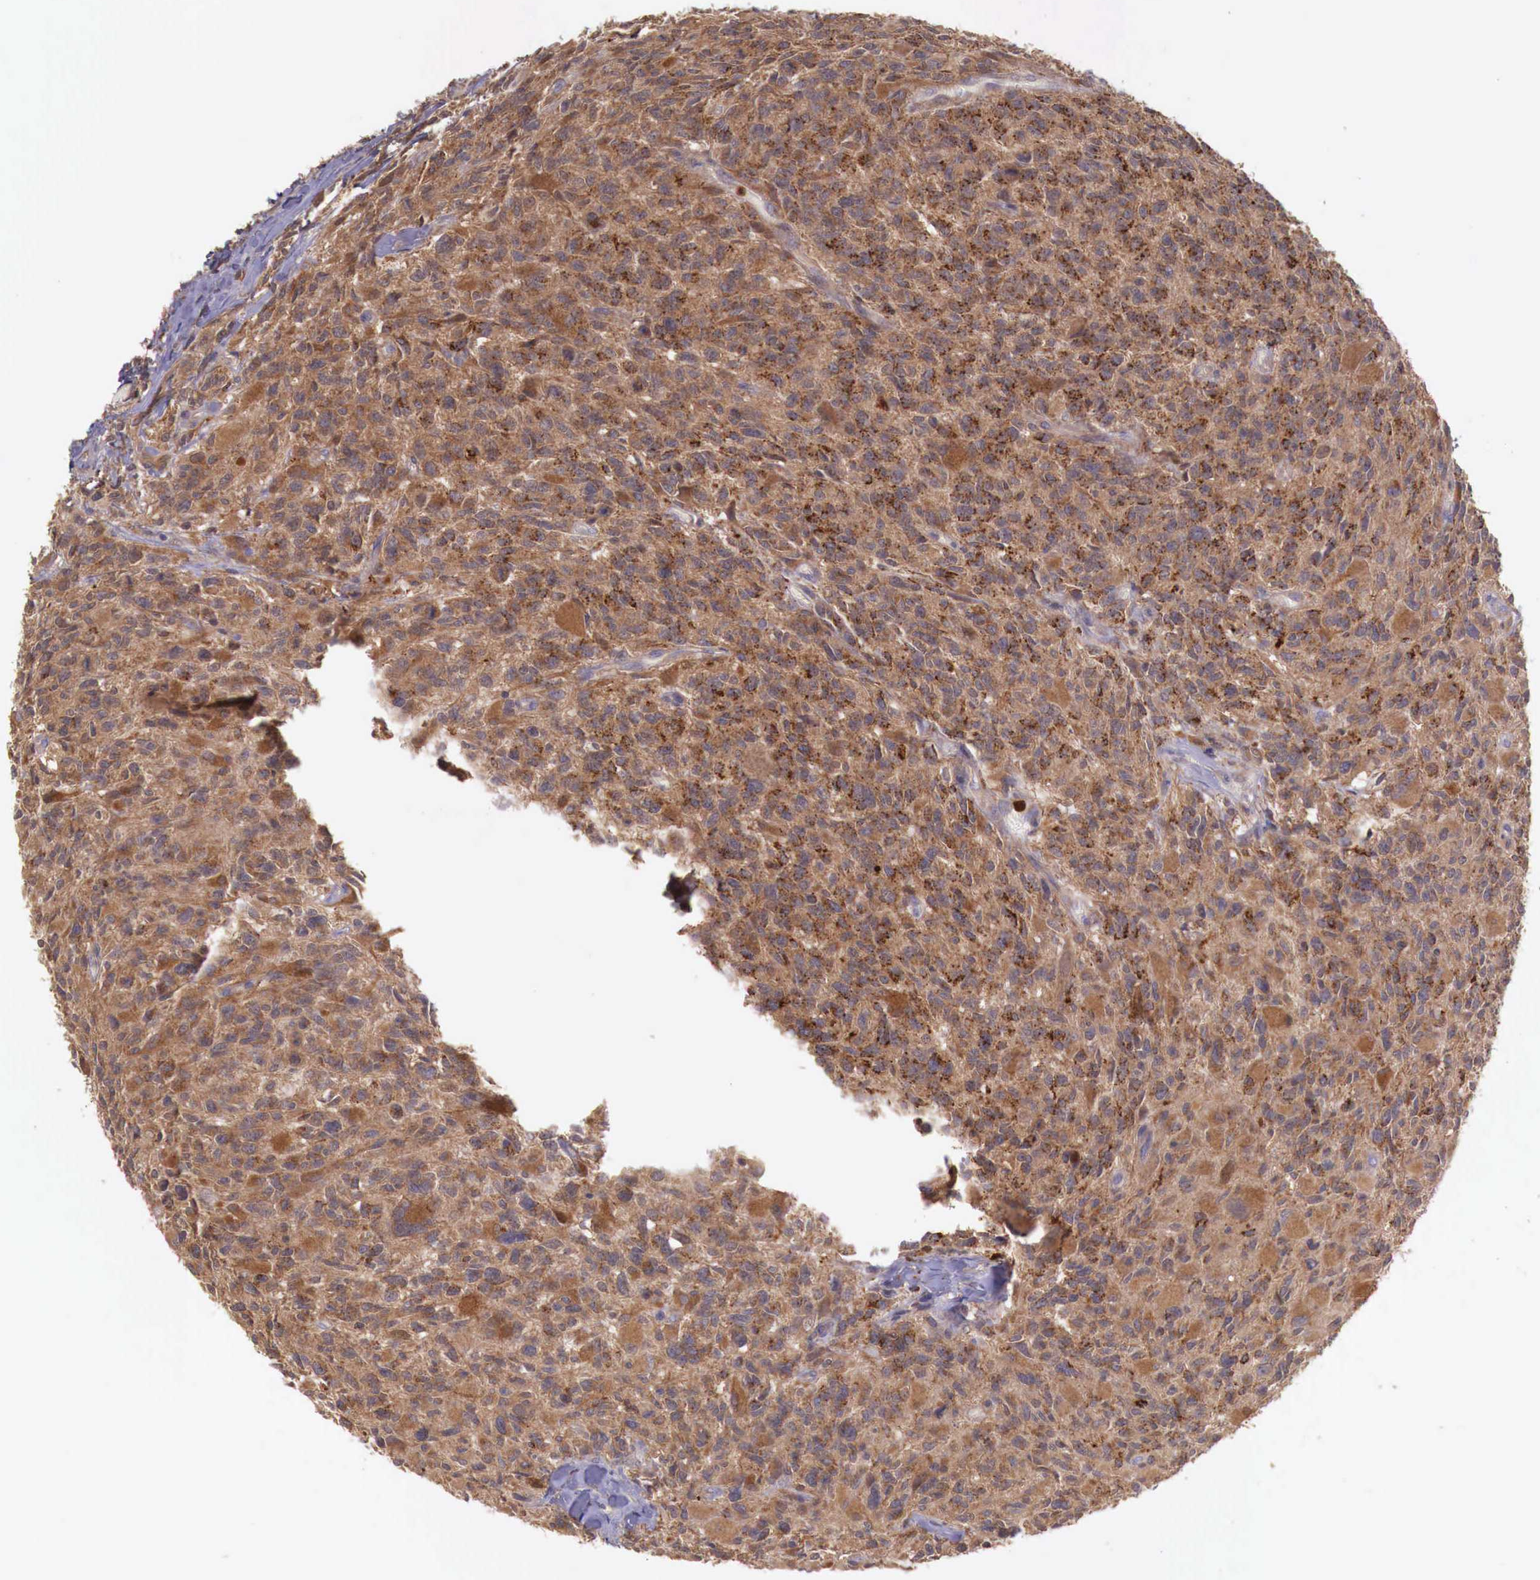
{"staining": {"intensity": "negative", "quantity": "none", "location": "none"}, "tissue": "glioma", "cell_type": "Tumor cells", "image_type": "cancer", "snomed": [{"axis": "morphology", "description": "Glioma, malignant, High grade"}, {"axis": "topography", "description": "Brain"}], "caption": "DAB immunohistochemical staining of high-grade glioma (malignant) demonstrates no significant expression in tumor cells.", "gene": "GAB2", "patient": {"sex": "male", "age": 69}}